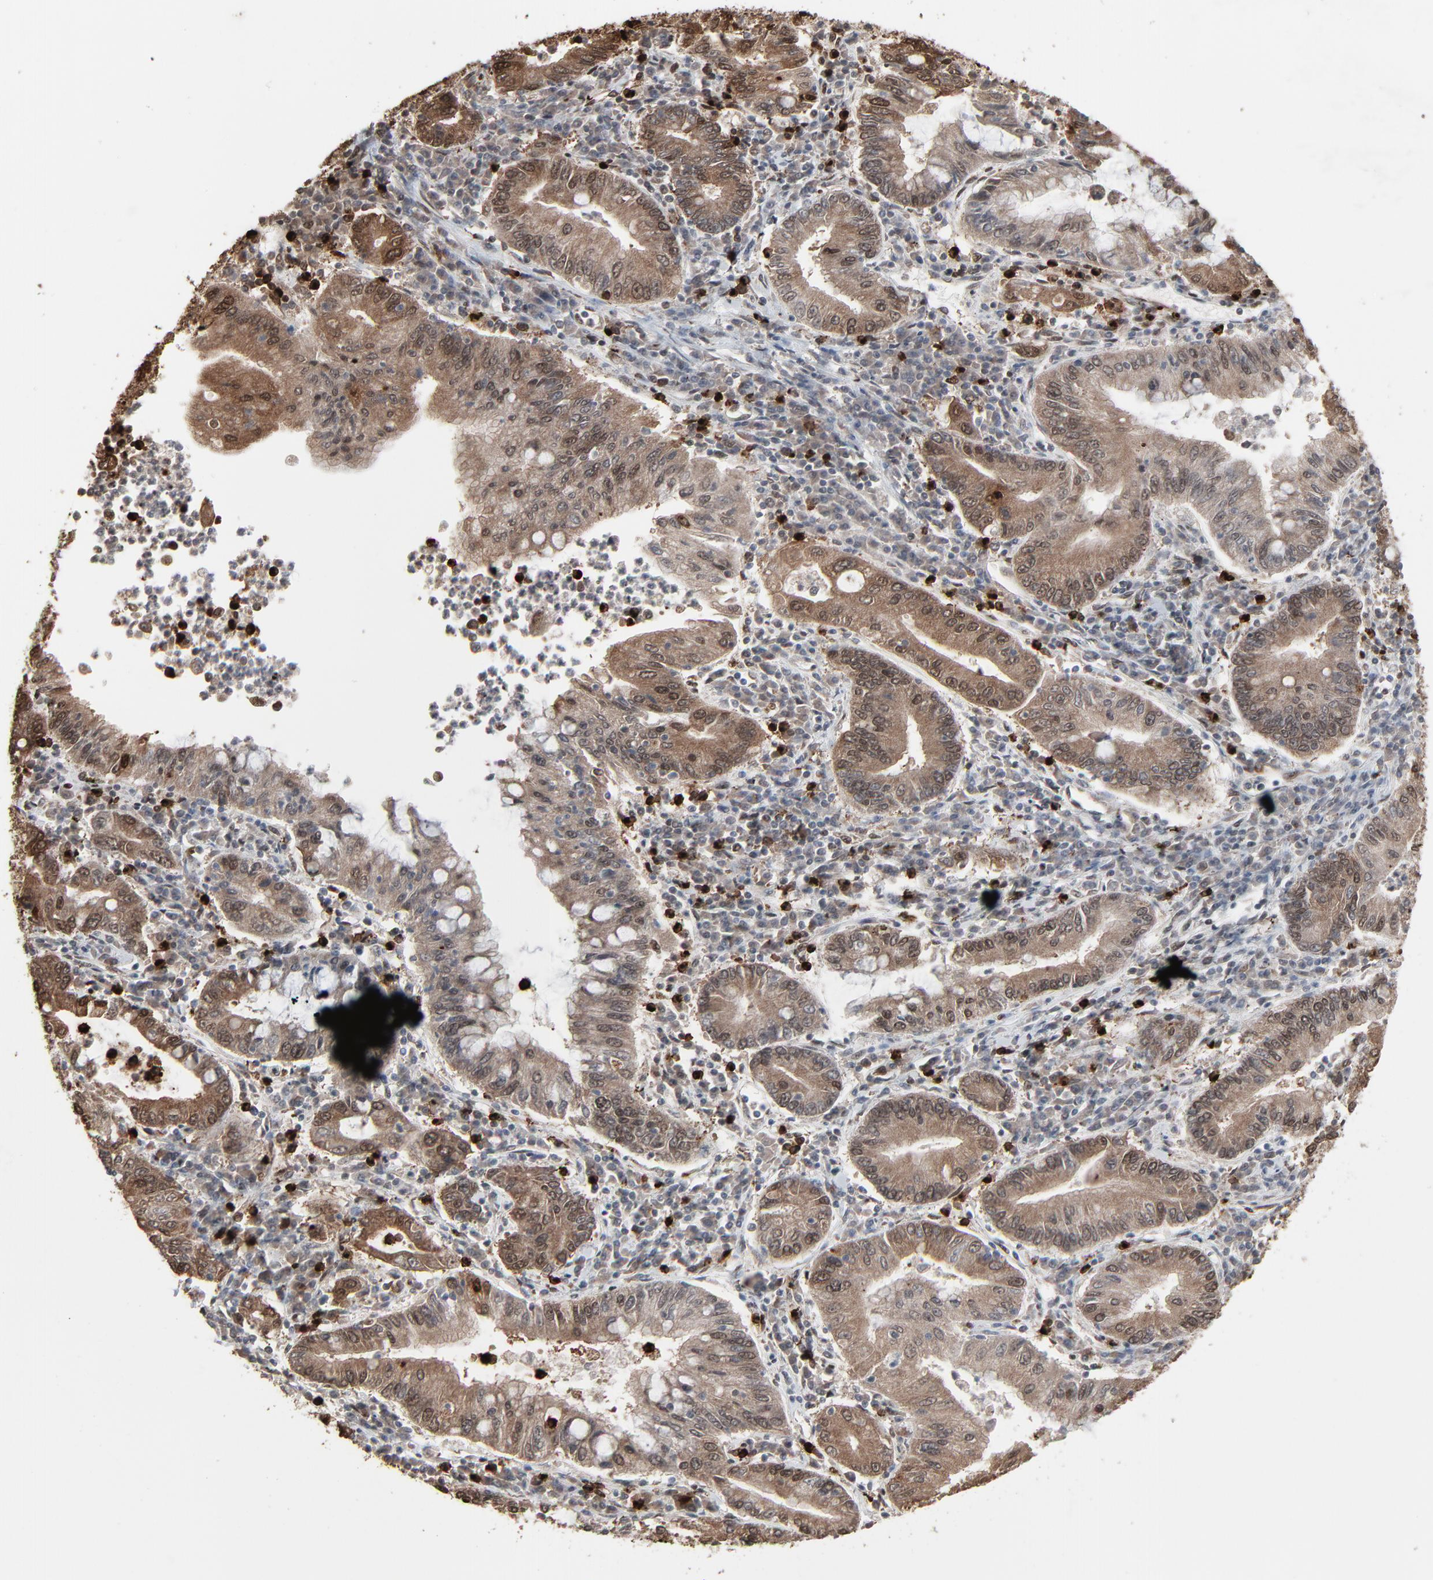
{"staining": {"intensity": "moderate", "quantity": ">75%", "location": "cytoplasmic/membranous,nuclear"}, "tissue": "stomach cancer", "cell_type": "Tumor cells", "image_type": "cancer", "snomed": [{"axis": "morphology", "description": "Normal tissue, NOS"}, {"axis": "morphology", "description": "Adenocarcinoma, NOS"}, {"axis": "topography", "description": "Esophagus"}, {"axis": "topography", "description": "Stomach, upper"}, {"axis": "topography", "description": "Peripheral nerve tissue"}], "caption": "Immunohistochemical staining of human adenocarcinoma (stomach) reveals moderate cytoplasmic/membranous and nuclear protein positivity in about >75% of tumor cells.", "gene": "MEIS2", "patient": {"sex": "male", "age": 62}}